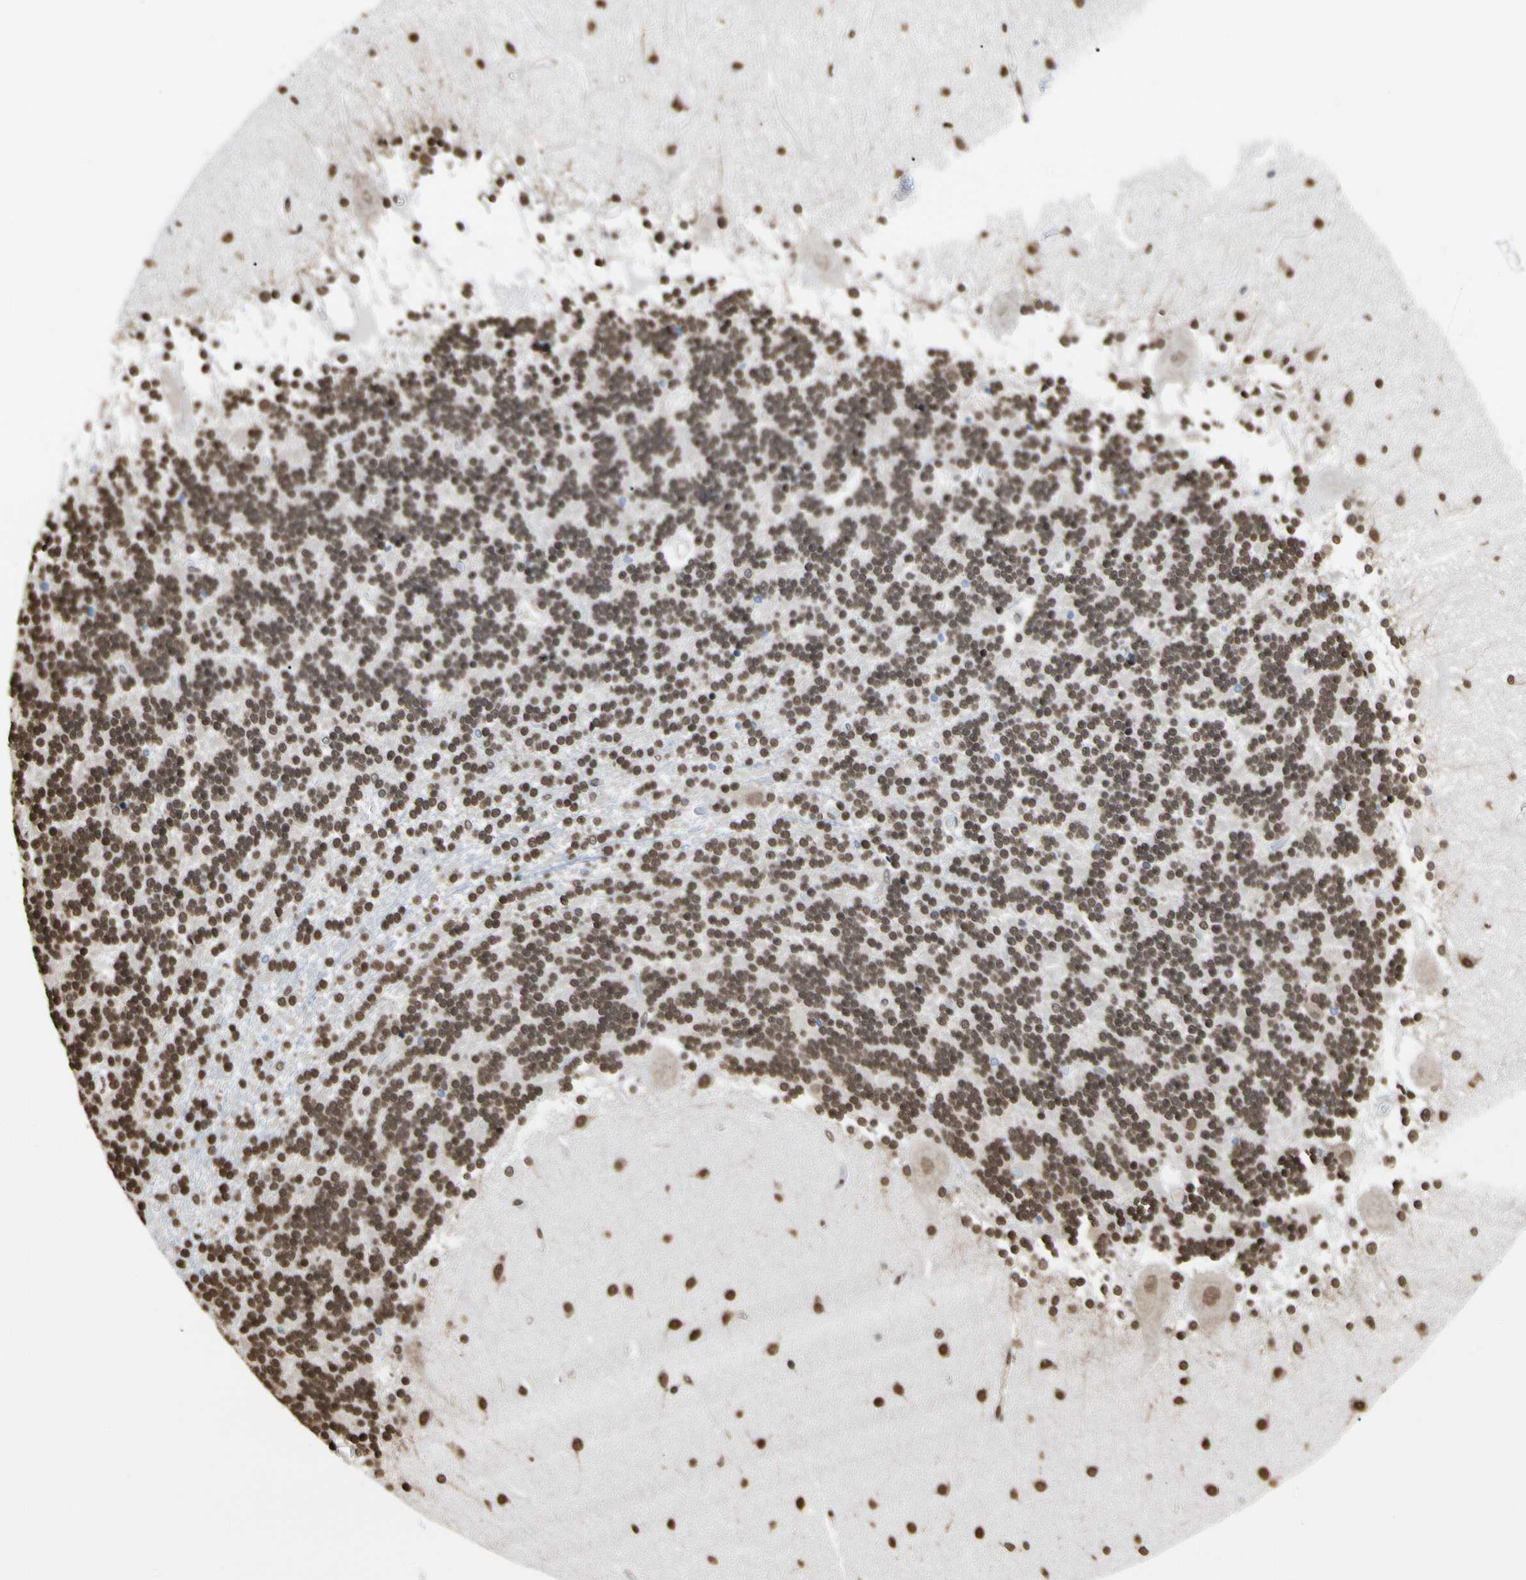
{"staining": {"intensity": "strong", "quantity": ">75%", "location": "nuclear"}, "tissue": "cerebellum", "cell_type": "Cells in granular layer", "image_type": "normal", "snomed": [{"axis": "morphology", "description": "Normal tissue, NOS"}, {"axis": "topography", "description": "Cerebellum"}], "caption": "IHC photomicrograph of normal cerebellum: human cerebellum stained using immunohistochemistry displays high levels of strong protein expression localized specifically in the nuclear of cells in granular layer, appearing as a nuclear brown color.", "gene": "HNRNPK", "patient": {"sex": "female", "age": 54}}